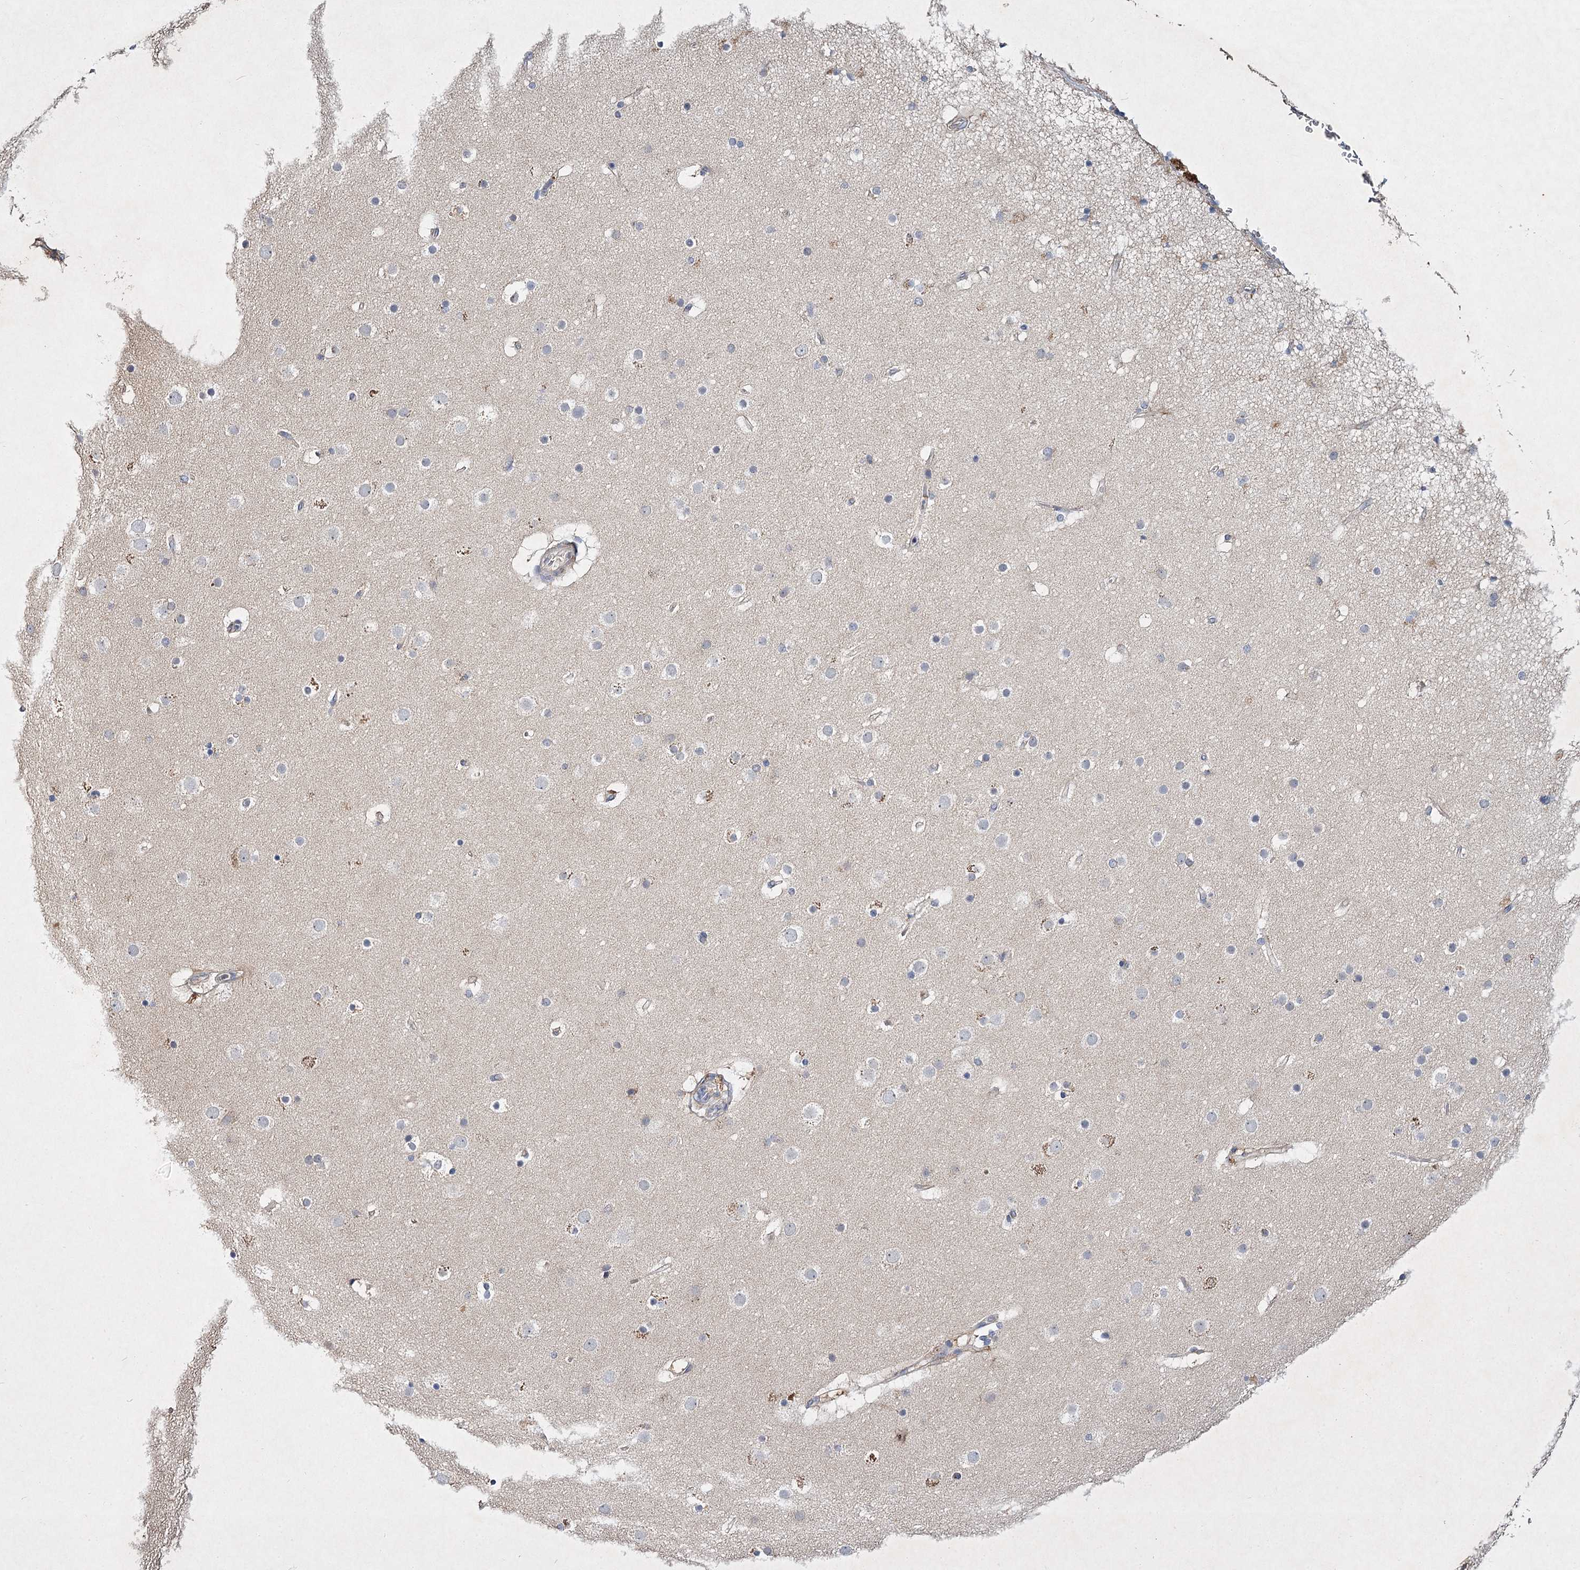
{"staining": {"intensity": "weak", "quantity": ">75%", "location": "cytoplasmic/membranous"}, "tissue": "cerebral cortex", "cell_type": "Endothelial cells", "image_type": "normal", "snomed": [{"axis": "morphology", "description": "Normal tissue, NOS"}, {"axis": "topography", "description": "Cerebral cortex"}], "caption": "Immunohistochemical staining of unremarkable cerebral cortex reveals >75% levels of weak cytoplasmic/membranous protein expression in approximately >75% of endothelial cells.", "gene": "MFN1", "patient": {"sex": "male", "age": 57}}